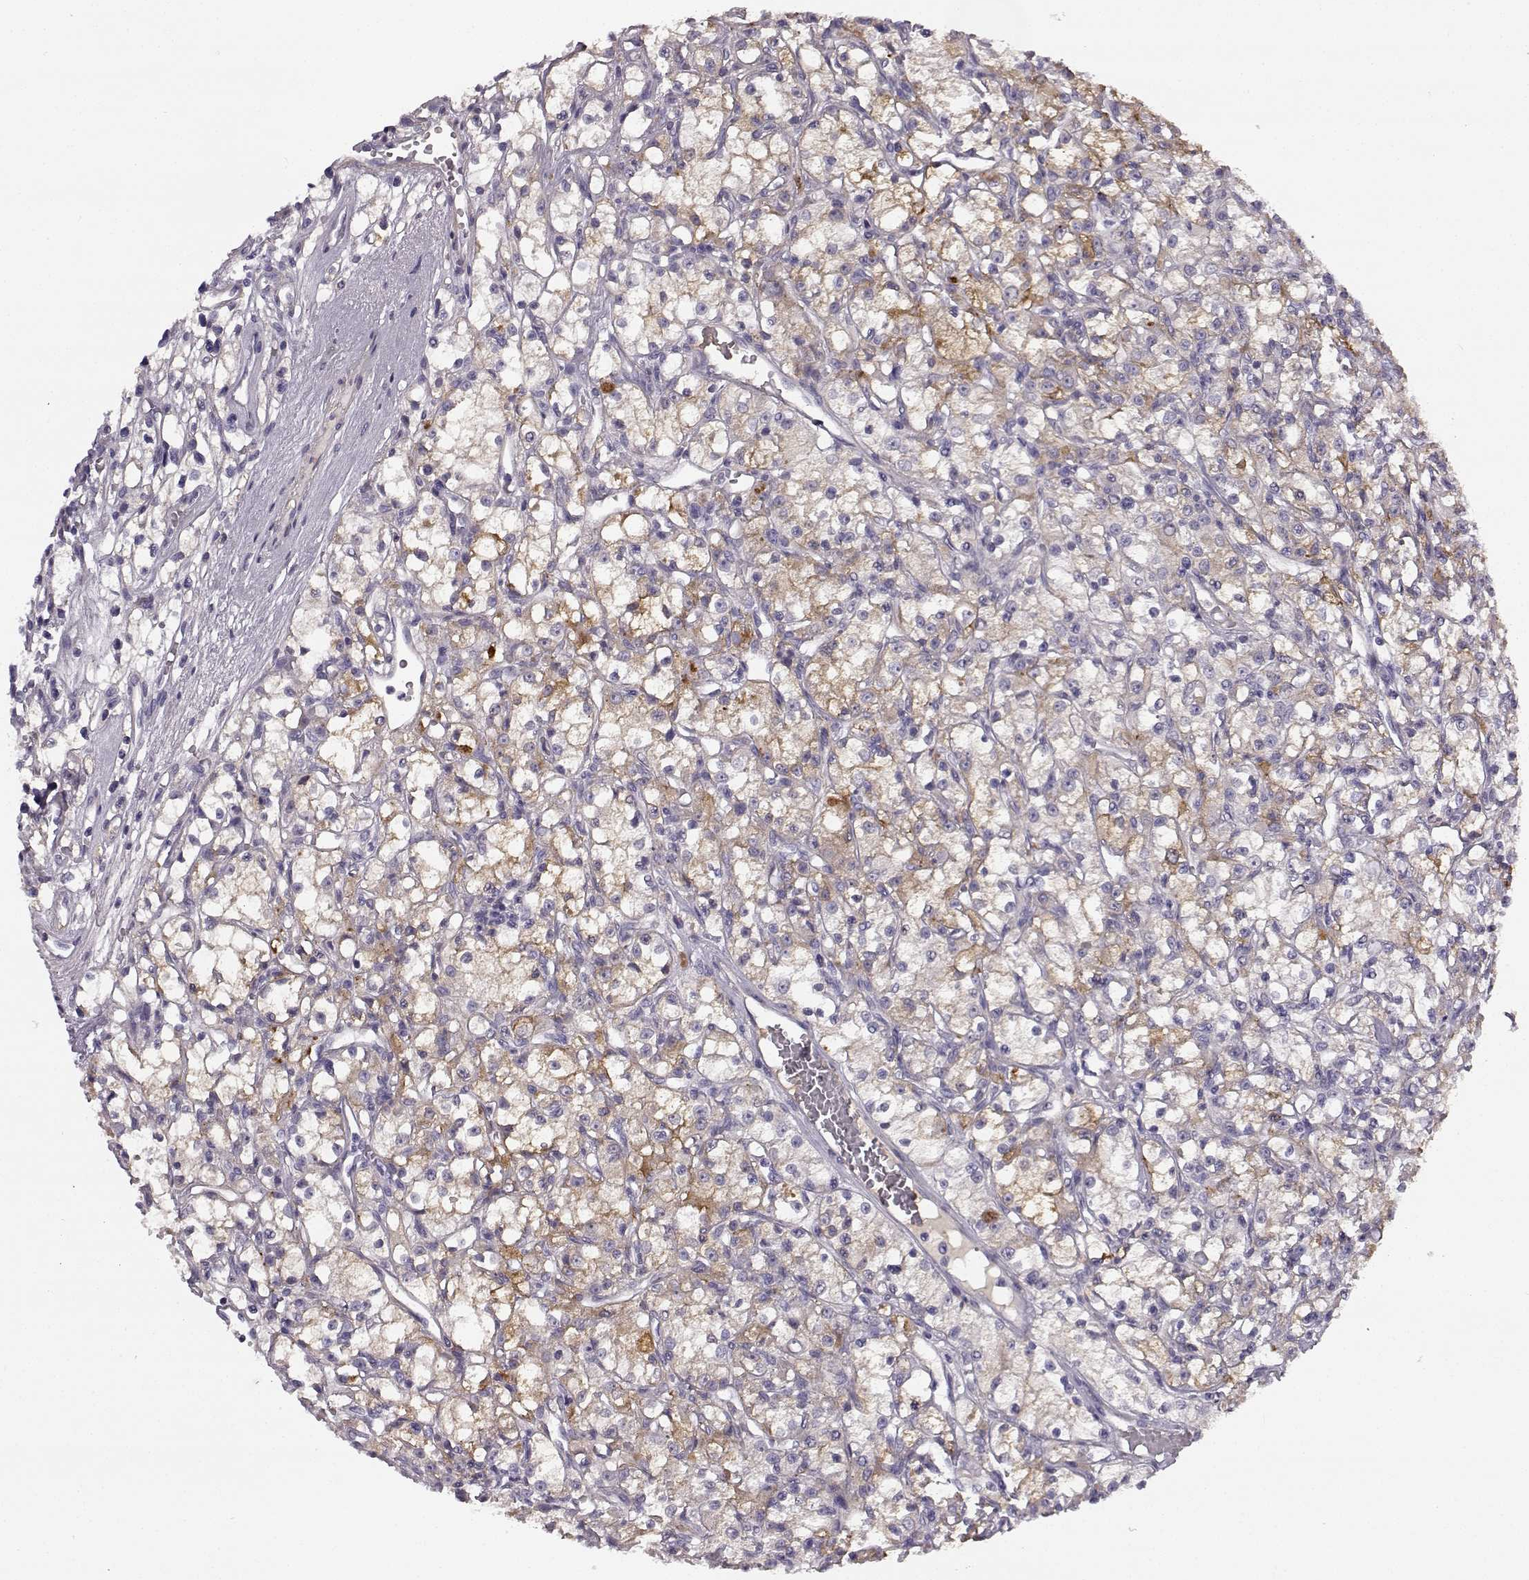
{"staining": {"intensity": "weak", "quantity": "25%-75%", "location": "cytoplasmic/membranous"}, "tissue": "renal cancer", "cell_type": "Tumor cells", "image_type": "cancer", "snomed": [{"axis": "morphology", "description": "Adenocarcinoma, NOS"}, {"axis": "topography", "description": "Kidney"}], "caption": "Immunohistochemistry (IHC) image of adenocarcinoma (renal) stained for a protein (brown), which demonstrates low levels of weak cytoplasmic/membranous staining in about 25%-75% of tumor cells.", "gene": "TRIM69", "patient": {"sex": "female", "age": 59}}